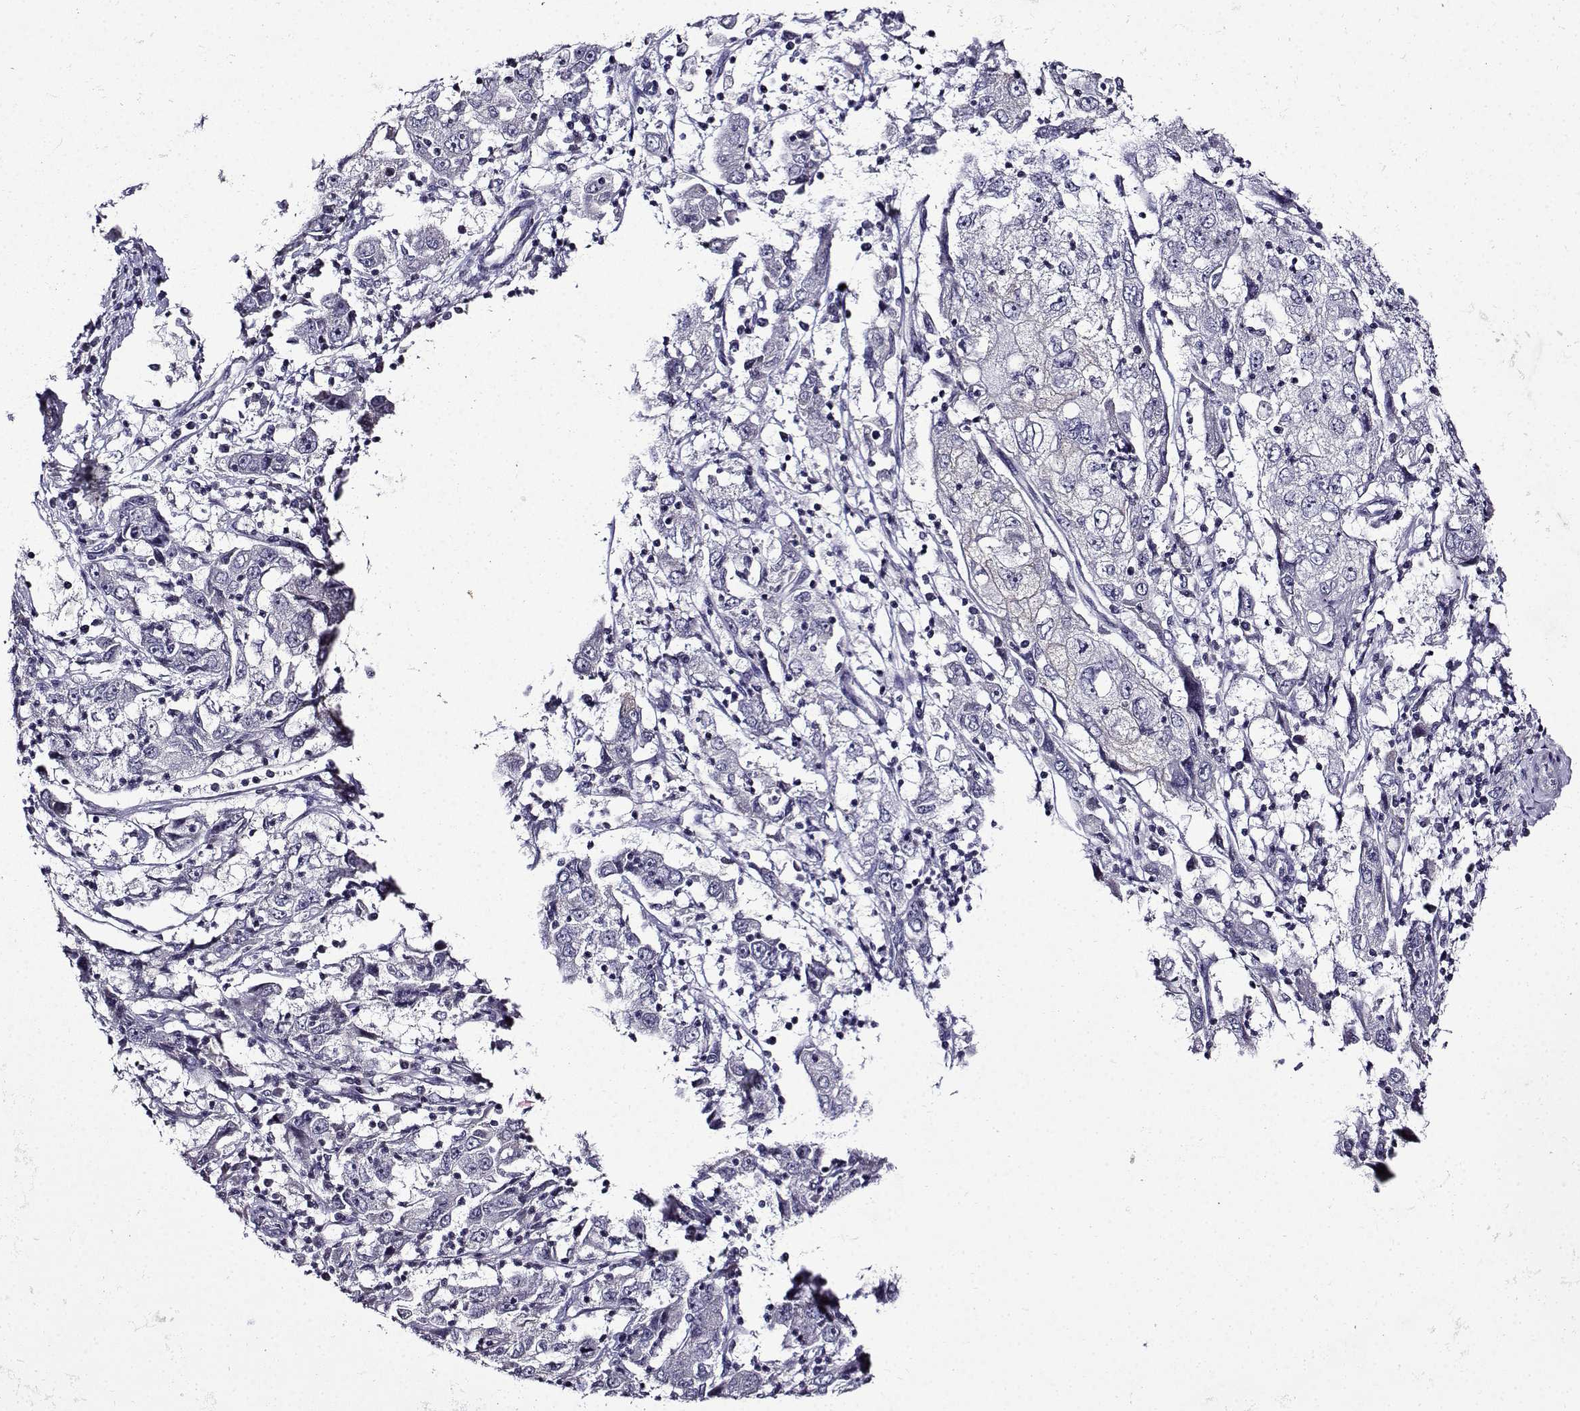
{"staining": {"intensity": "negative", "quantity": "none", "location": "none"}, "tissue": "cervical cancer", "cell_type": "Tumor cells", "image_type": "cancer", "snomed": [{"axis": "morphology", "description": "Squamous cell carcinoma, NOS"}, {"axis": "topography", "description": "Cervix"}], "caption": "Photomicrograph shows no protein positivity in tumor cells of cervical cancer tissue. Nuclei are stained in blue.", "gene": "TMEM266", "patient": {"sex": "female", "age": 36}}